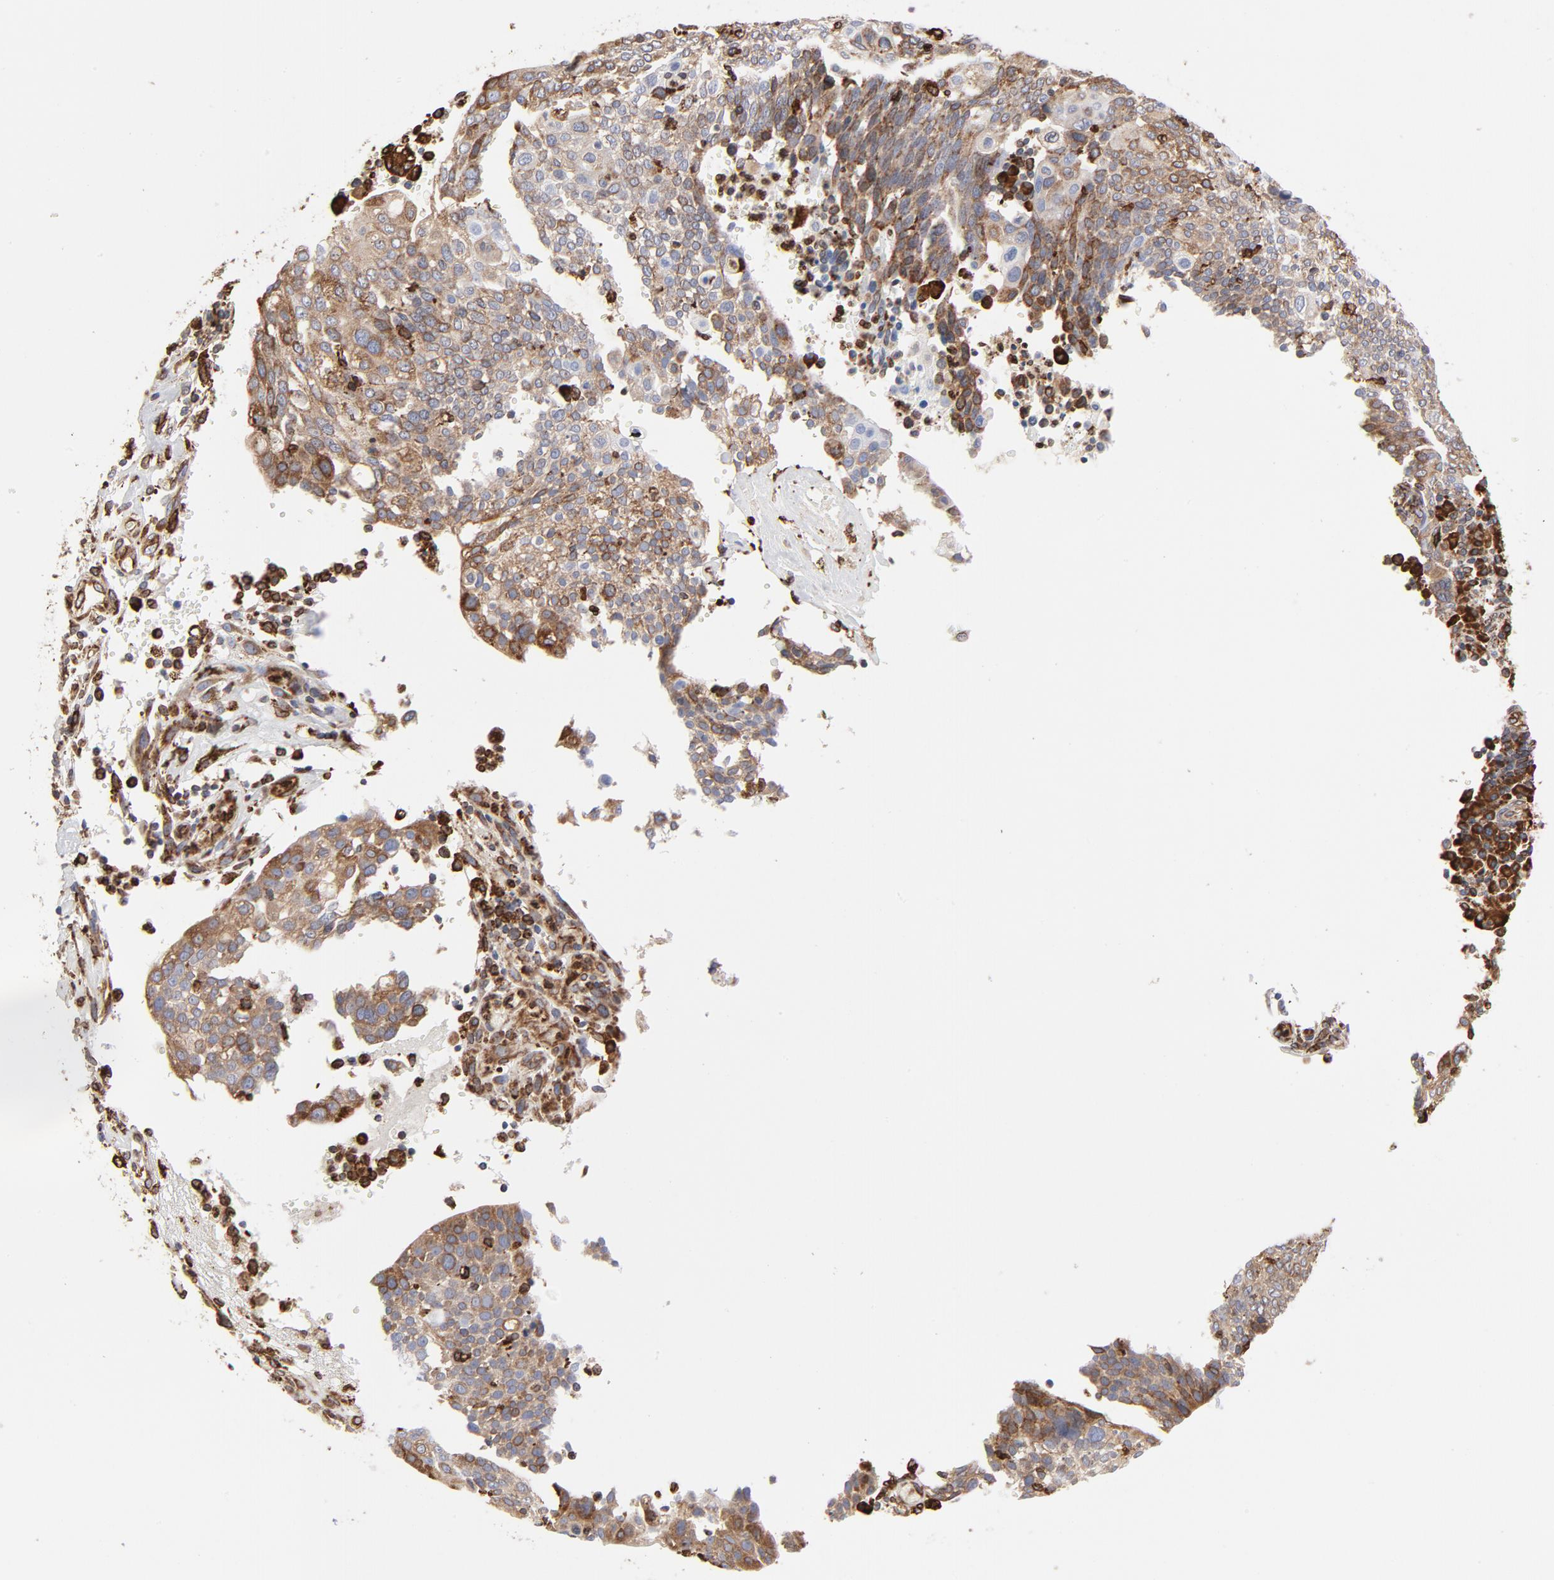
{"staining": {"intensity": "moderate", "quantity": ">75%", "location": "cytoplasmic/membranous"}, "tissue": "cervical cancer", "cell_type": "Tumor cells", "image_type": "cancer", "snomed": [{"axis": "morphology", "description": "Squamous cell carcinoma, NOS"}, {"axis": "topography", "description": "Cervix"}], "caption": "Human cervical cancer stained with a protein marker shows moderate staining in tumor cells.", "gene": "CANX", "patient": {"sex": "female", "age": 40}}